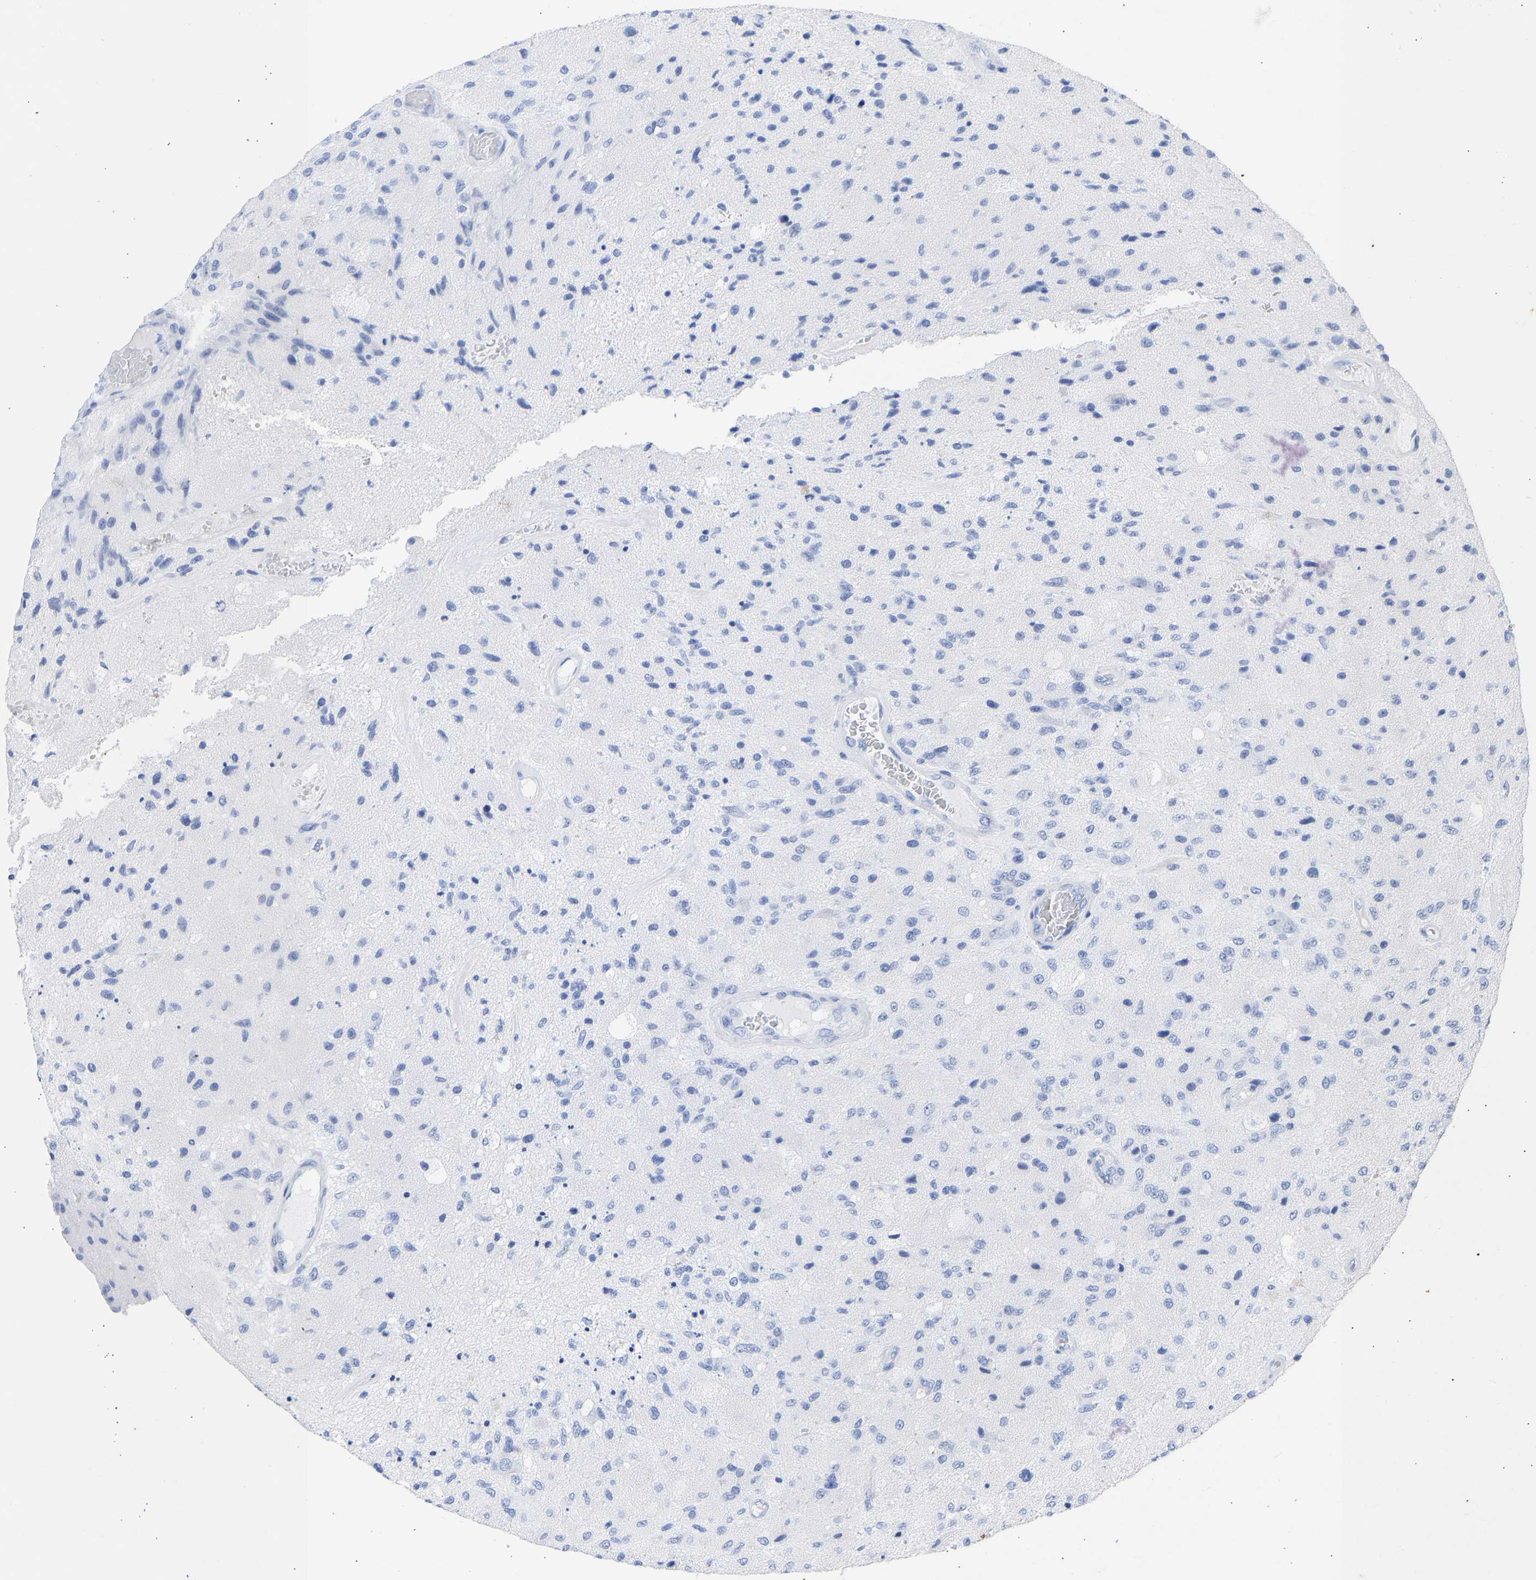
{"staining": {"intensity": "negative", "quantity": "none", "location": "none"}, "tissue": "glioma", "cell_type": "Tumor cells", "image_type": "cancer", "snomed": [{"axis": "morphology", "description": "Normal tissue, NOS"}, {"axis": "morphology", "description": "Glioma, malignant, High grade"}, {"axis": "topography", "description": "Cerebral cortex"}], "caption": "Tumor cells show no significant expression in malignant glioma (high-grade).", "gene": "KRT1", "patient": {"sex": "male", "age": 77}}